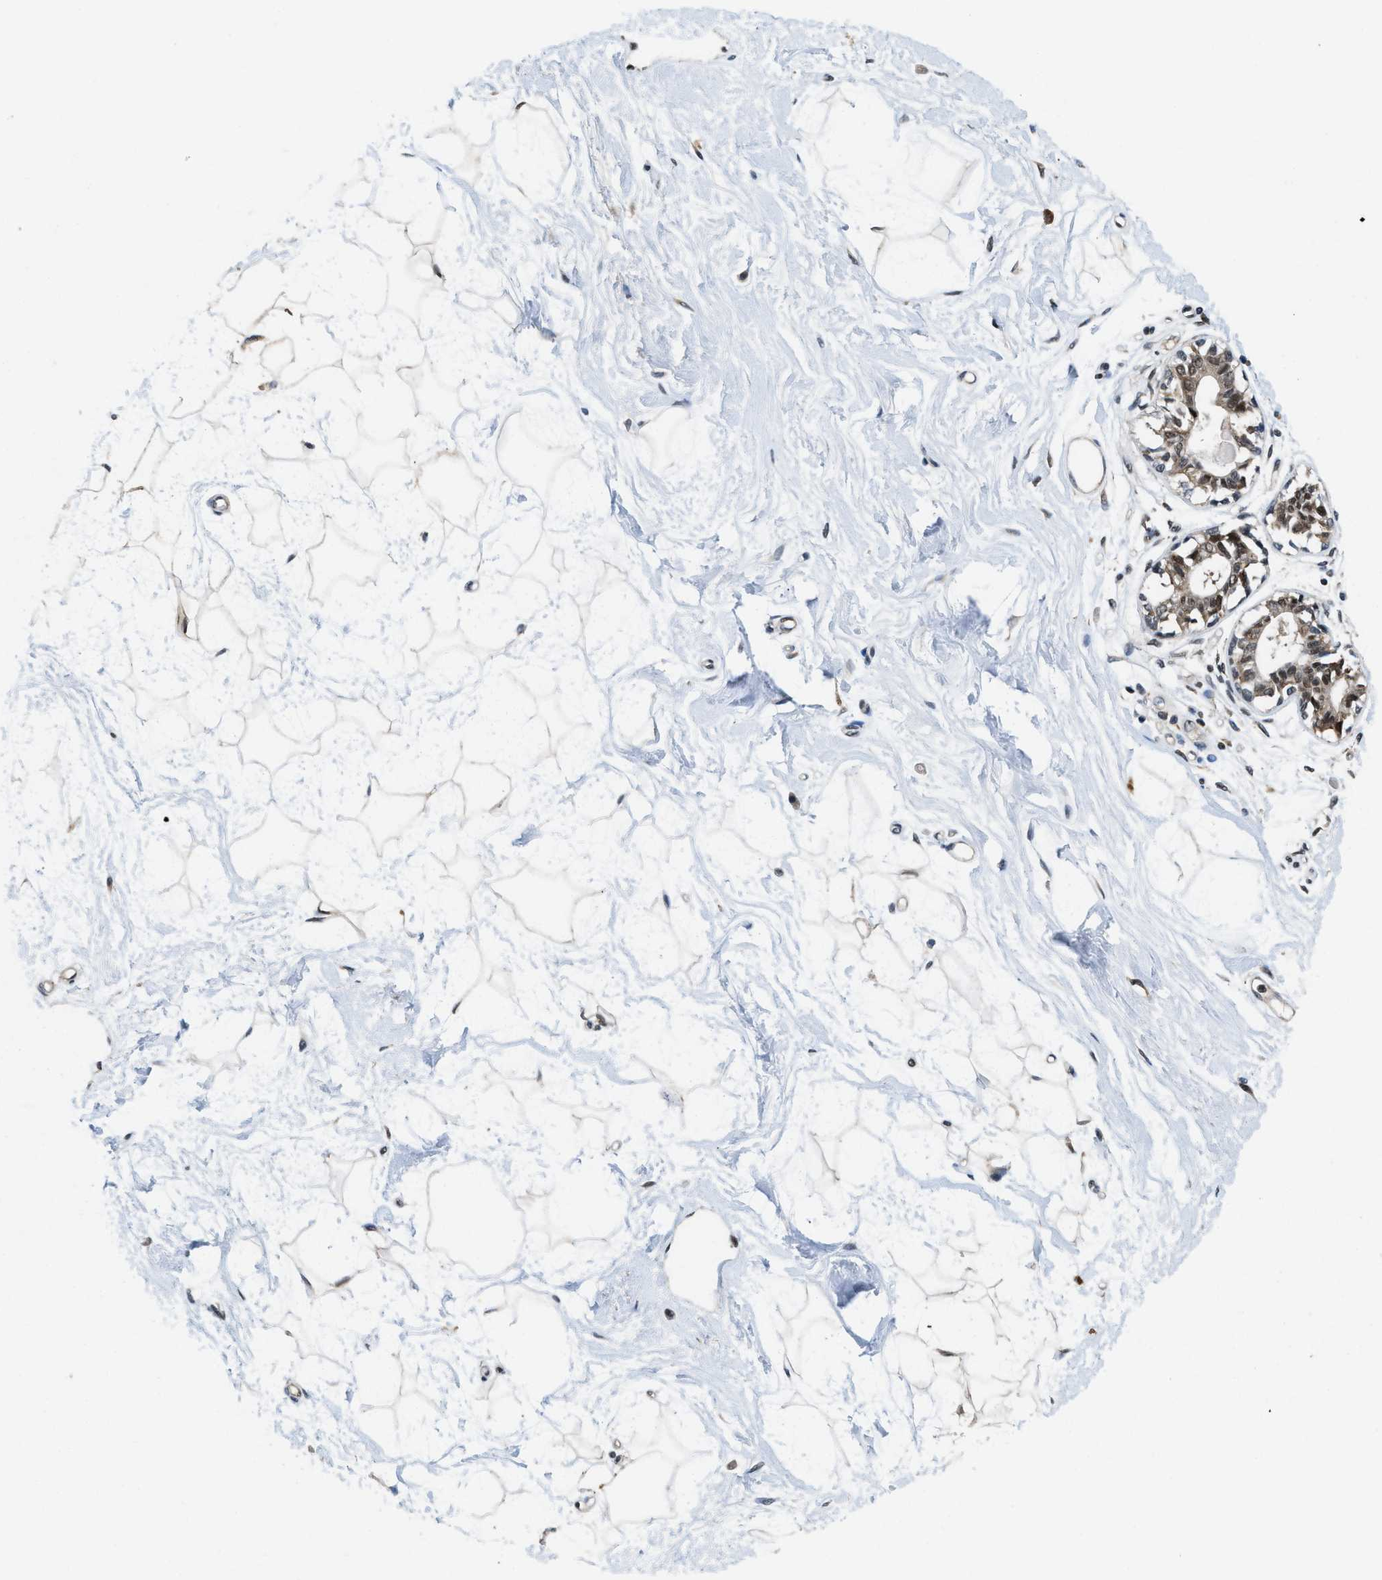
{"staining": {"intensity": "weak", "quantity": "25%-75%", "location": "cytoplasmic/membranous"}, "tissue": "breast", "cell_type": "Adipocytes", "image_type": "normal", "snomed": [{"axis": "morphology", "description": "Normal tissue, NOS"}, {"axis": "topography", "description": "Breast"}], "caption": "Brown immunohistochemical staining in benign breast reveals weak cytoplasmic/membranous staining in approximately 25%-75% of adipocytes.", "gene": "ATF7IP", "patient": {"sex": "female", "age": 45}}